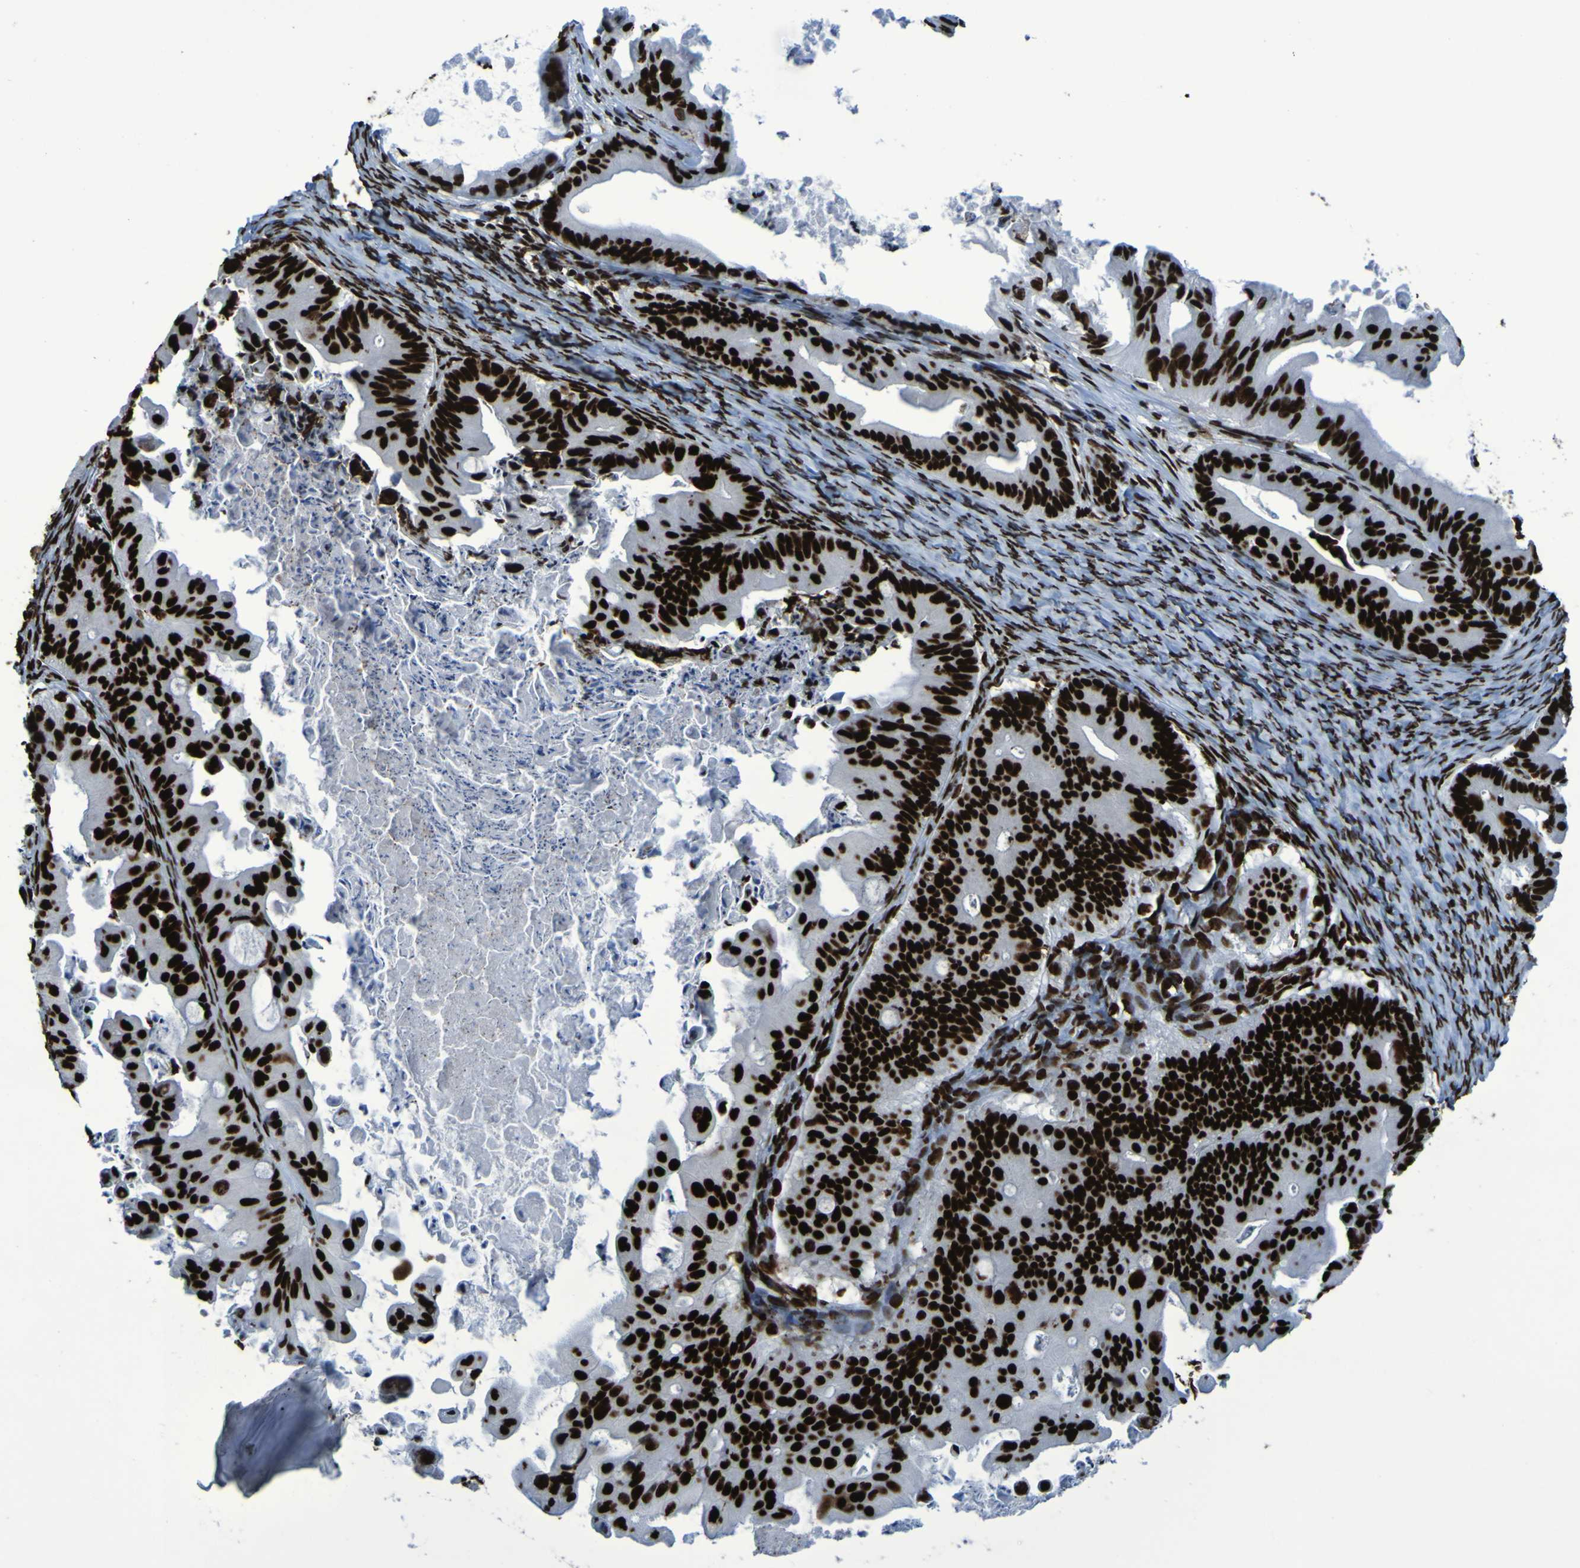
{"staining": {"intensity": "strong", "quantity": ">75%", "location": "nuclear"}, "tissue": "ovarian cancer", "cell_type": "Tumor cells", "image_type": "cancer", "snomed": [{"axis": "morphology", "description": "Cystadenocarcinoma, mucinous, NOS"}, {"axis": "topography", "description": "Ovary"}], "caption": "Mucinous cystadenocarcinoma (ovarian) stained for a protein (brown) shows strong nuclear positive staining in about >75% of tumor cells.", "gene": "NPM1", "patient": {"sex": "female", "age": 37}}